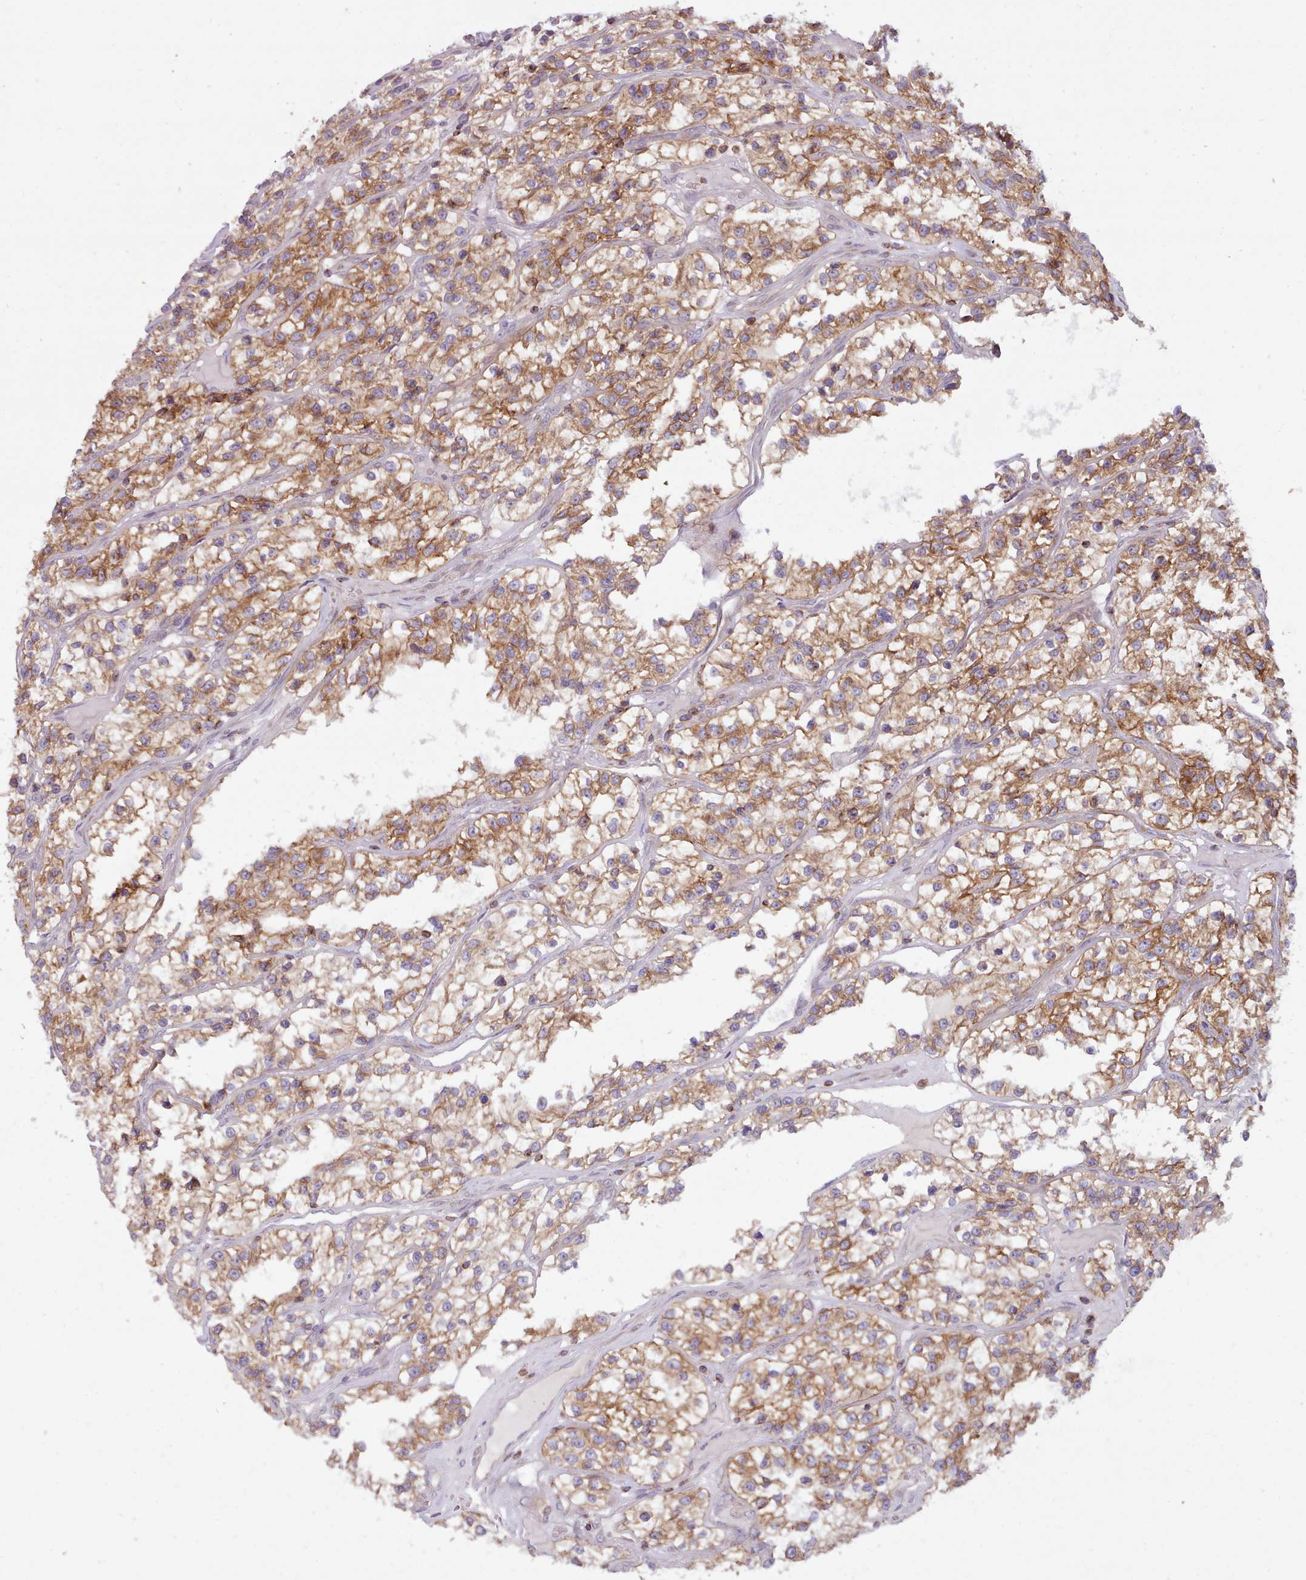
{"staining": {"intensity": "moderate", "quantity": ">75%", "location": "cytoplasmic/membranous"}, "tissue": "renal cancer", "cell_type": "Tumor cells", "image_type": "cancer", "snomed": [{"axis": "morphology", "description": "Adenocarcinoma, NOS"}, {"axis": "topography", "description": "Kidney"}], "caption": "Protein expression analysis of human renal adenocarcinoma reveals moderate cytoplasmic/membranous expression in about >75% of tumor cells.", "gene": "CRYBG1", "patient": {"sex": "female", "age": 57}}